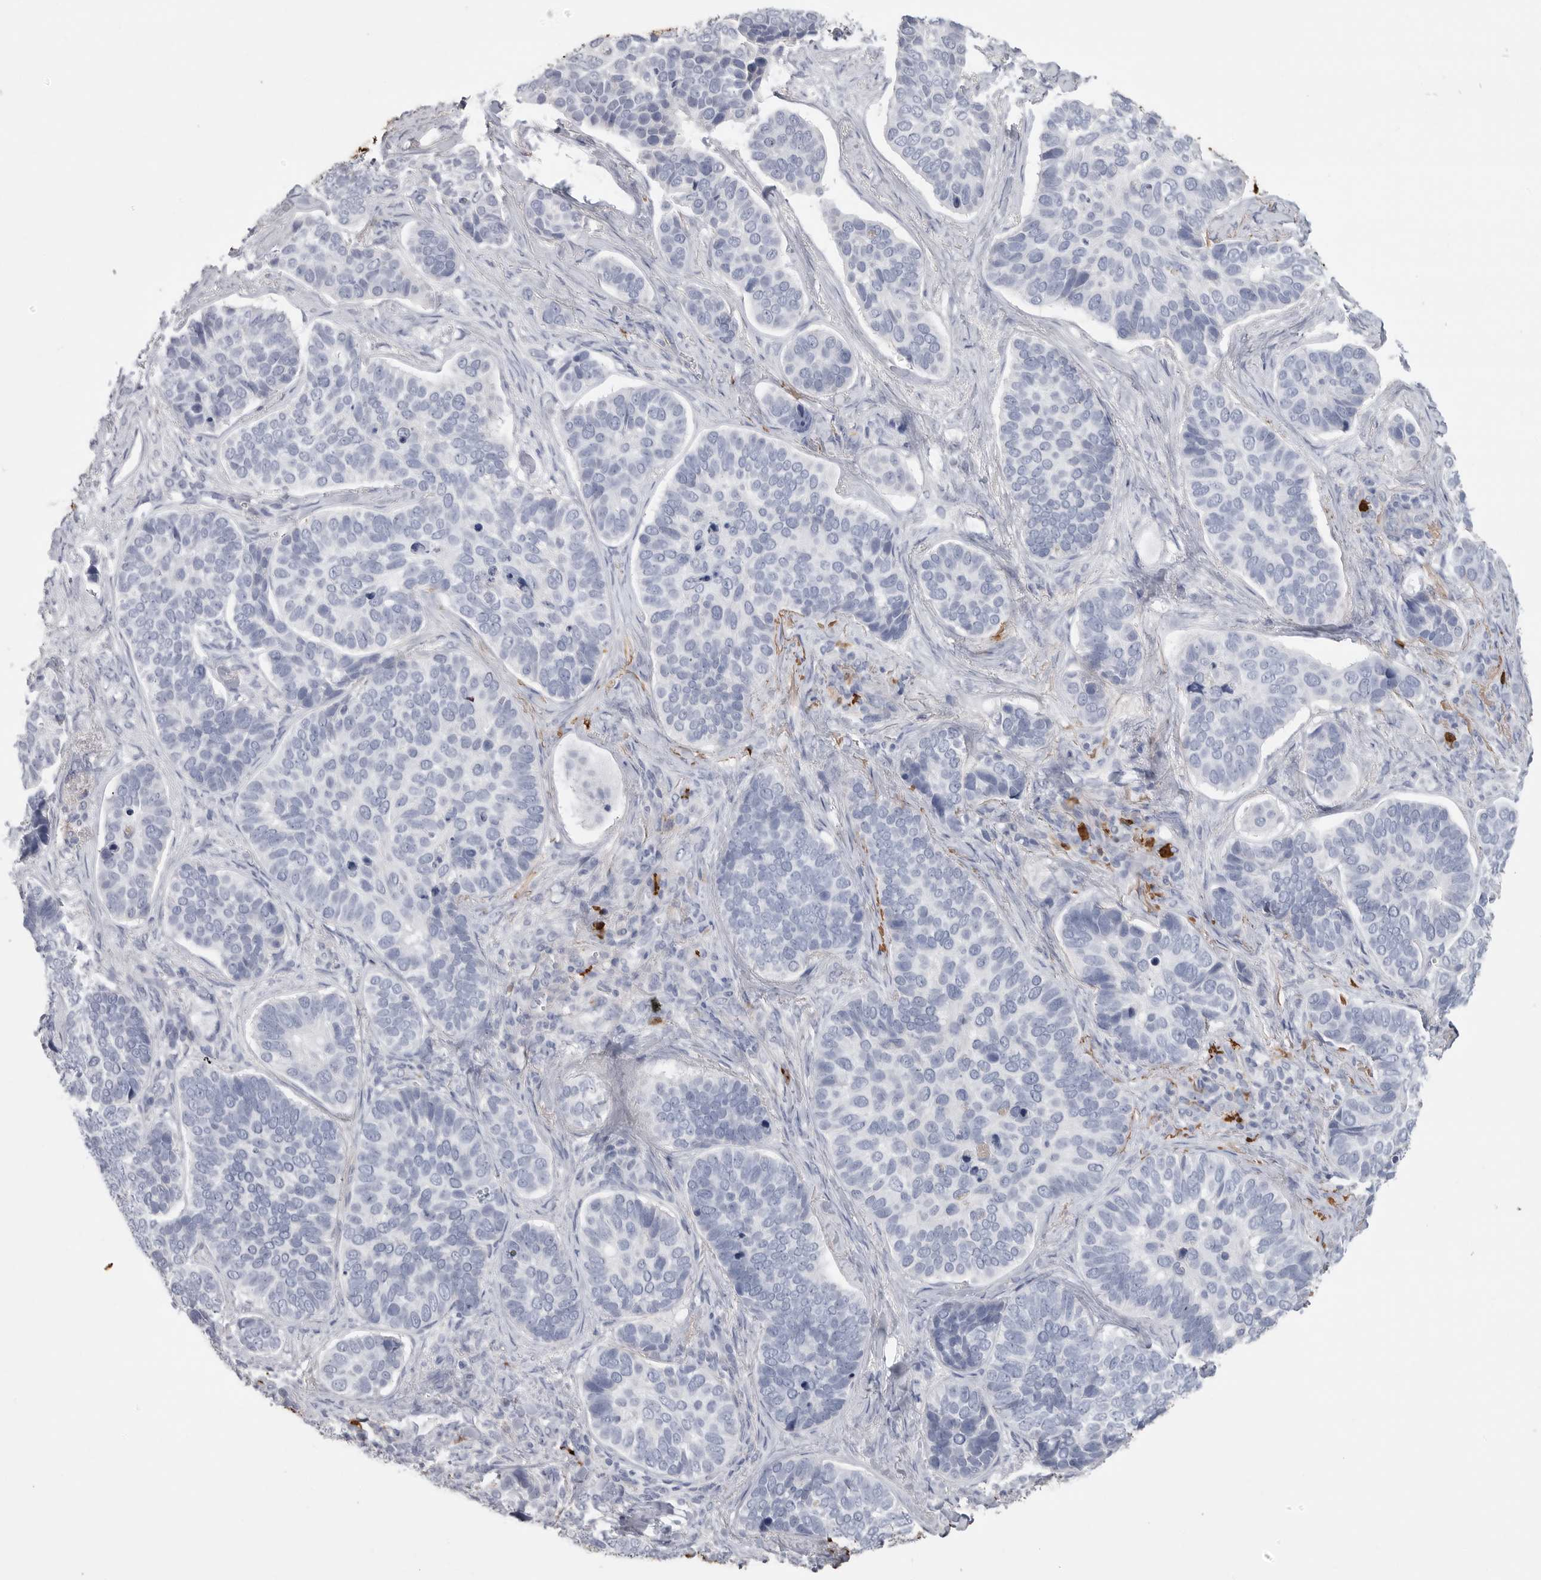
{"staining": {"intensity": "negative", "quantity": "none", "location": "none"}, "tissue": "skin cancer", "cell_type": "Tumor cells", "image_type": "cancer", "snomed": [{"axis": "morphology", "description": "Basal cell carcinoma"}, {"axis": "topography", "description": "Skin"}], "caption": "High magnification brightfield microscopy of skin basal cell carcinoma stained with DAB (3,3'-diaminobenzidine) (brown) and counterstained with hematoxylin (blue): tumor cells show no significant staining. The staining was performed using DAB to visualize the protein expression in brown, while the nuclei were stained in blue with hematoxylin (Magnification: 20x).", "gene": "CYB561D1", "patient": {"sex": "male", "age": 62}}